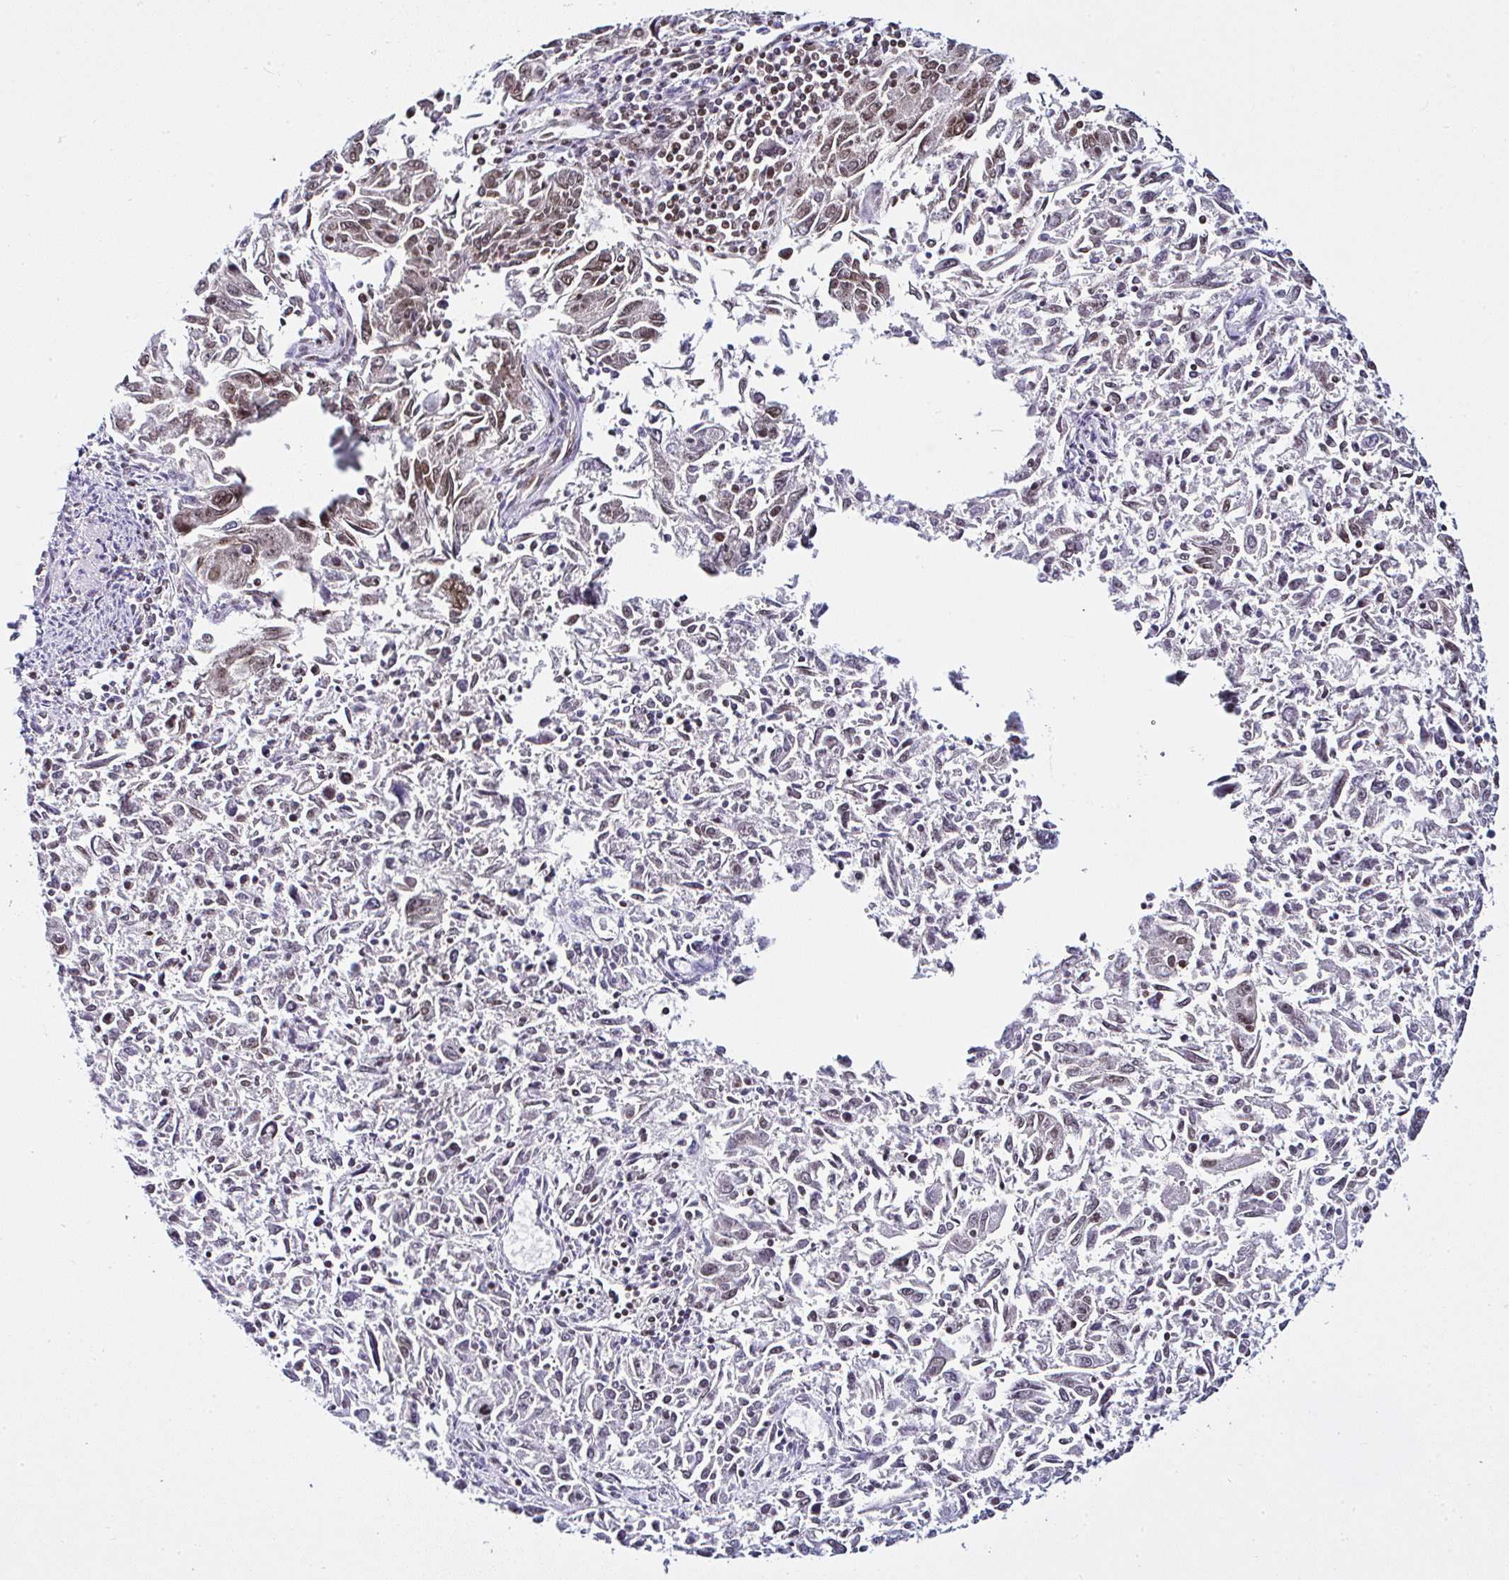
{"staining": {"intensity": "moderate", "quantity": ">75%", "location": "nuclear"}, "tissue": "endometrial cancer", "cell_type": "Tumor cells", "image_type": "cancer", "snomed": [{"axis": "morphology", "description": "Adenocarcinoma, NOS"}, {"axis": "topography", "description": "Endometrium"}], "caption": "Protein staining shows moderate nuclear expression in about >75% of tumor cells in endometrial adenocarcinoma.", "gene": "DR1", "patient": {"sex": "female", "age": 42}}